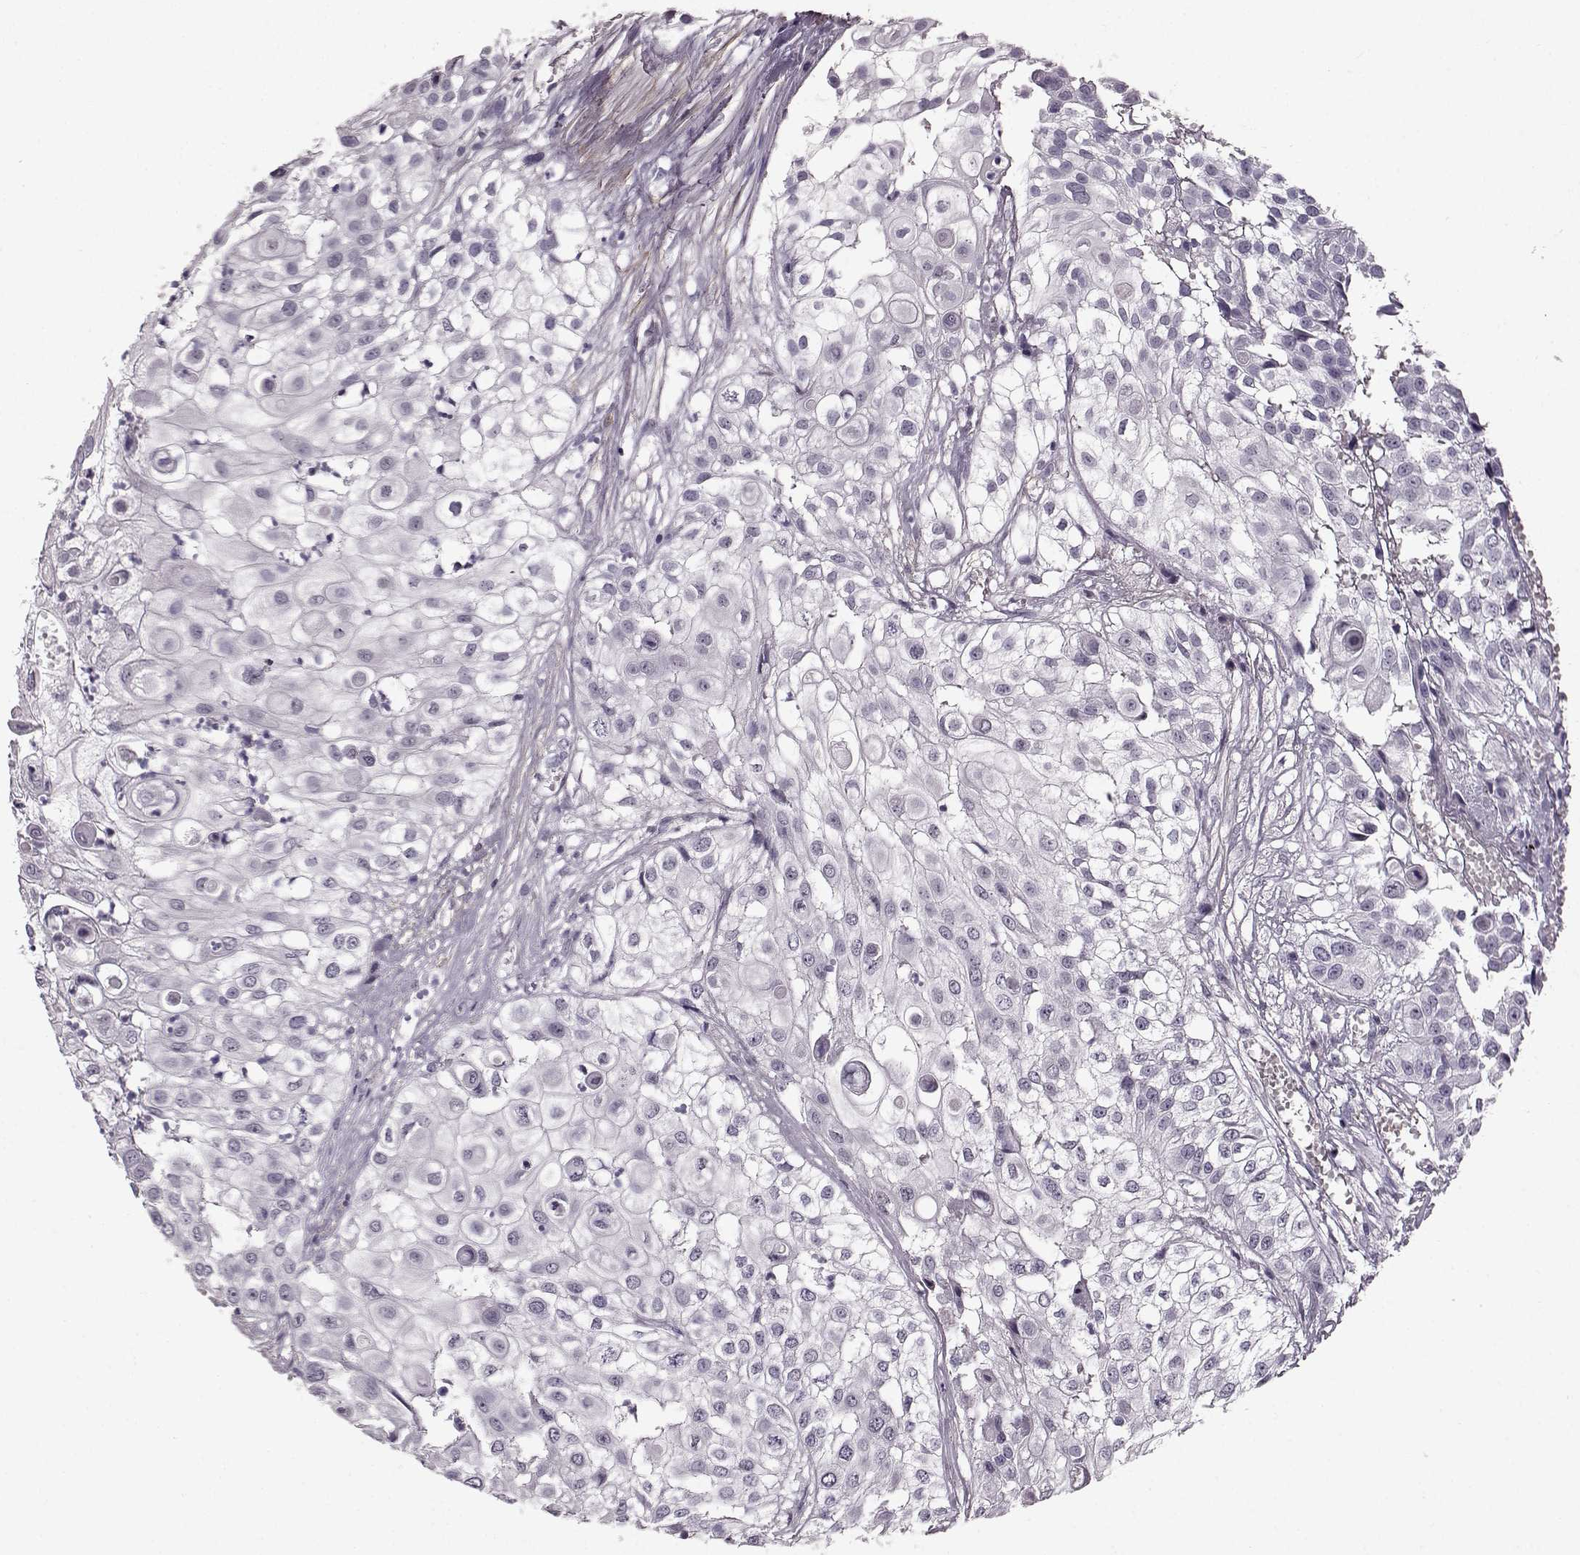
{"staining": {"intensity": "negative", "quantity": "none", "location": "none"}, "tissue": "urothelial cancer", "cell_type": "Tumor cells", "image_type": "cancer", "snomed": [{"axis": "morphology", "description": "Urothelial carcinoma, High grade"}, {"axis": "topography", "description": "Urinary bladder"}], "caption": "High-grade urothelial carcinoma stained for a protein using IHC shows no staining tumor cells.", "gene": "SLCO3A1", "patient": {"sex": "female", "age": 79}}